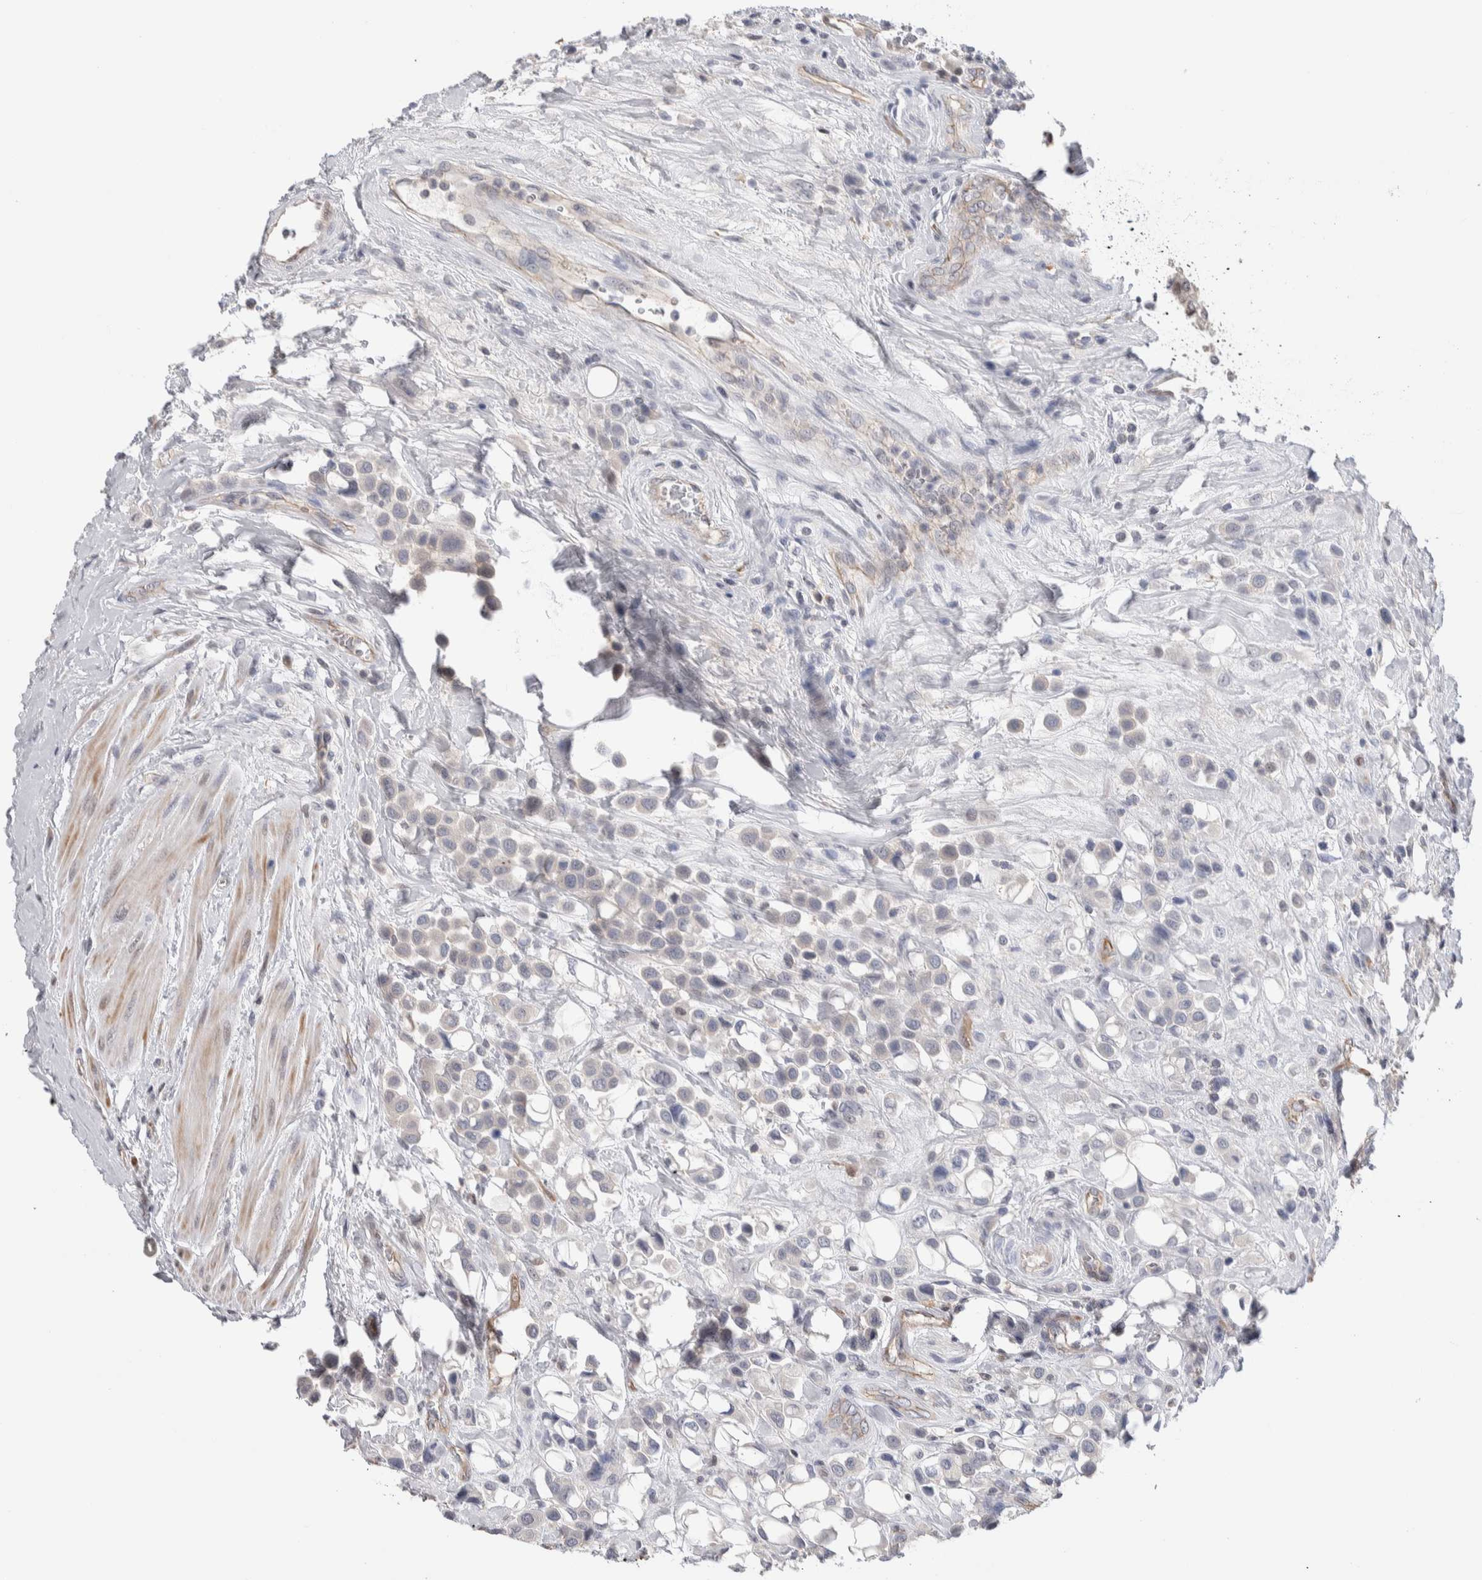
{"staining": {"intensity": "negative", "quantity": "none", "location": "none"}, "tissue": "urothelial cancer", "cell_type": "Tumor cells", "image_type": "cancer", "snomed": [{"axis": "morphology", "description": "Urothelial carcinoma, High grade"}, {"axis": "topography", "description": "Urinary bladder"}], "caption": "There is no significant positivity in tumor cells of urothelial carcinoma (high-grade).", "gene": "ZBTB49", "patient": {"sex": "male", "age": 50}}